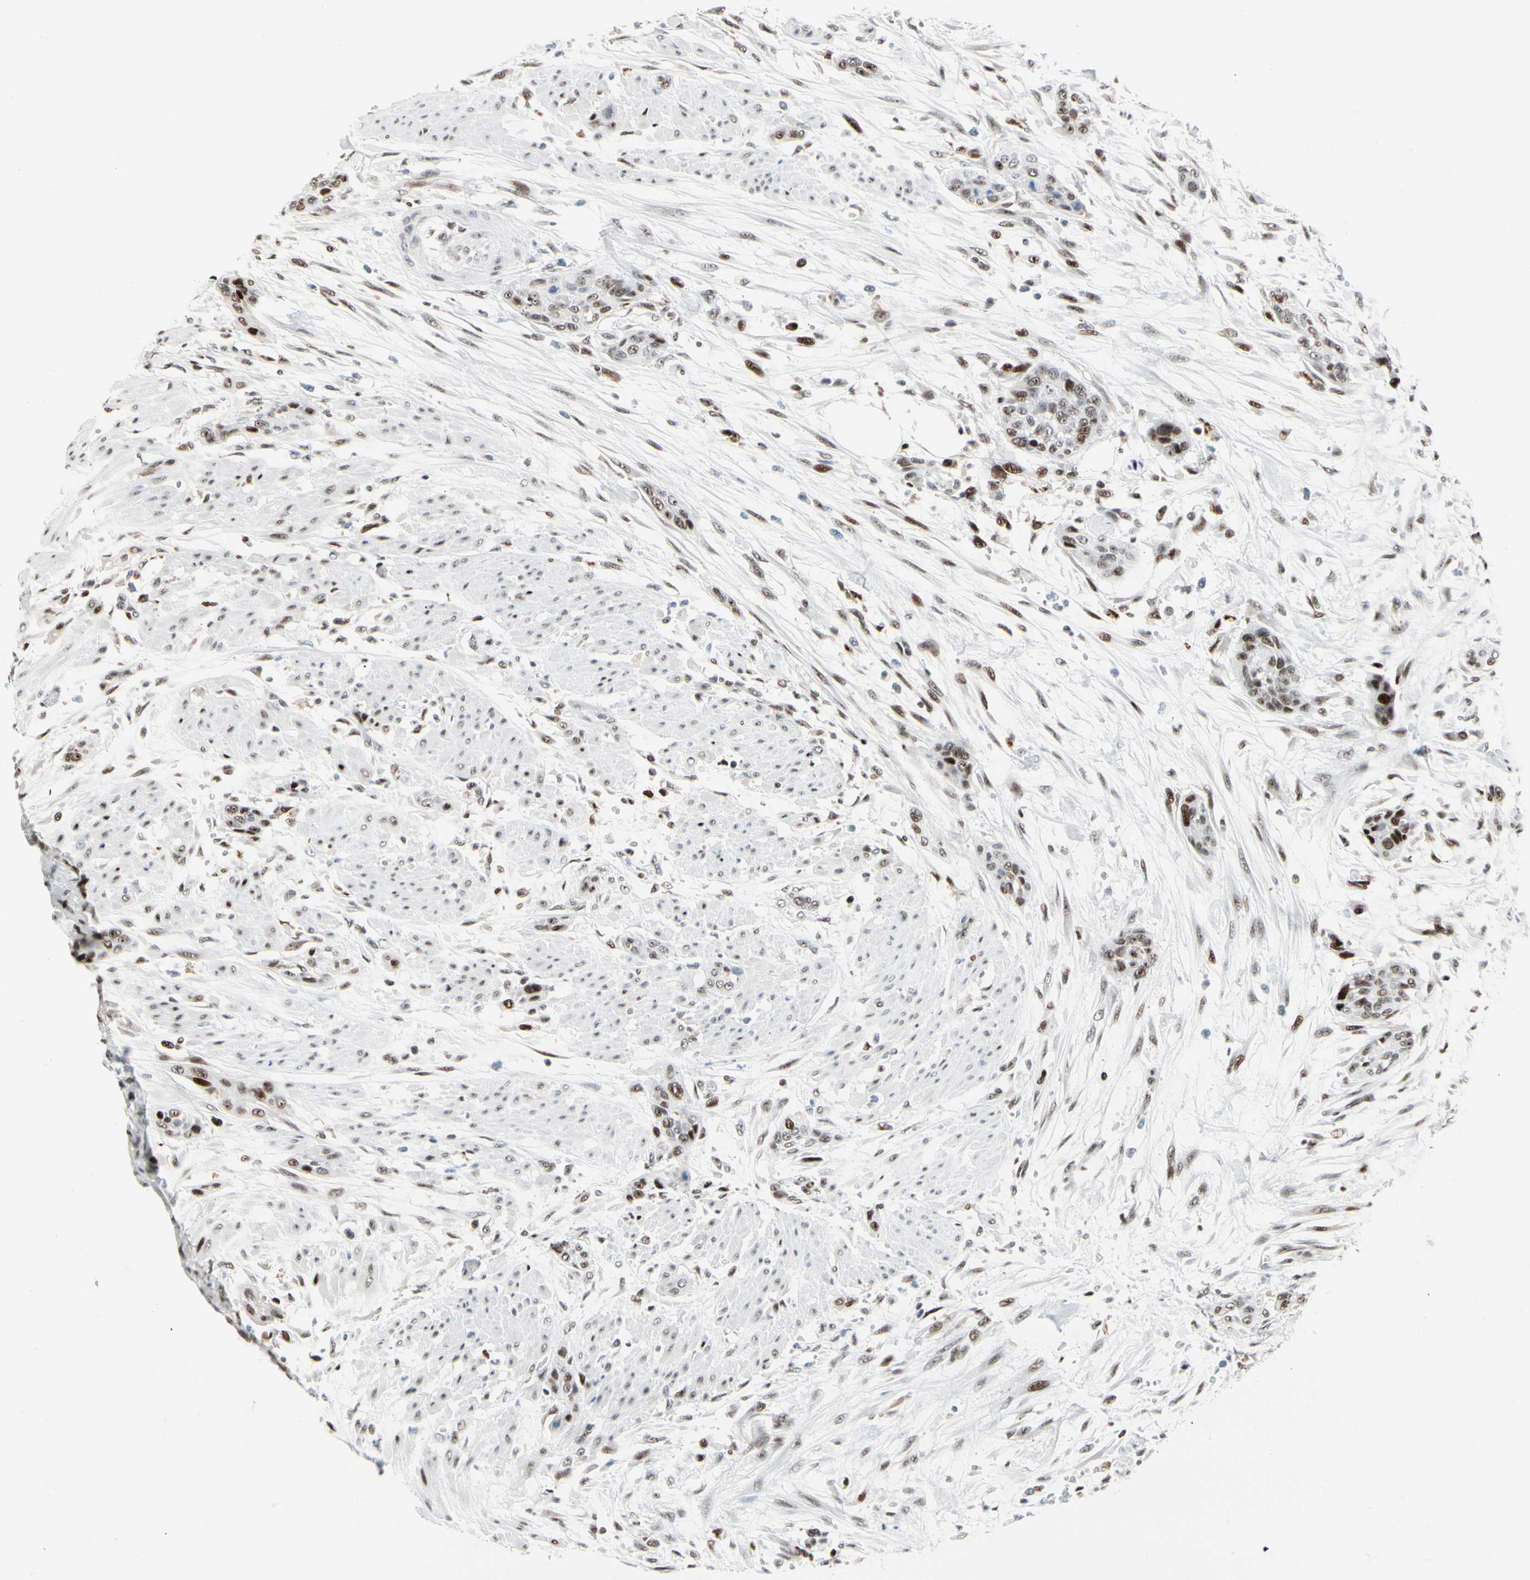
{"staining": {"intensity": "moderate", "quantity": "25%-75%", "location": "nuclear"}, "tissue": "urothelial cancer", "cell_type": "Tumor cells", "image_type": "cancer", "snomed": [{"axis": "morphology", "description": "Urothelial carcinoma, High grade"}, {"axis": "topography", "description": "Urinary bladder"}], "caption": "The image exhibits immunohistochemical staining of urothelial cancer. There is moderate nuclear positivity is identified in approximately 25%-75% of tumor cells.", "gene": "FOXO3", "patient": {"sex": "male", "age": 35}}